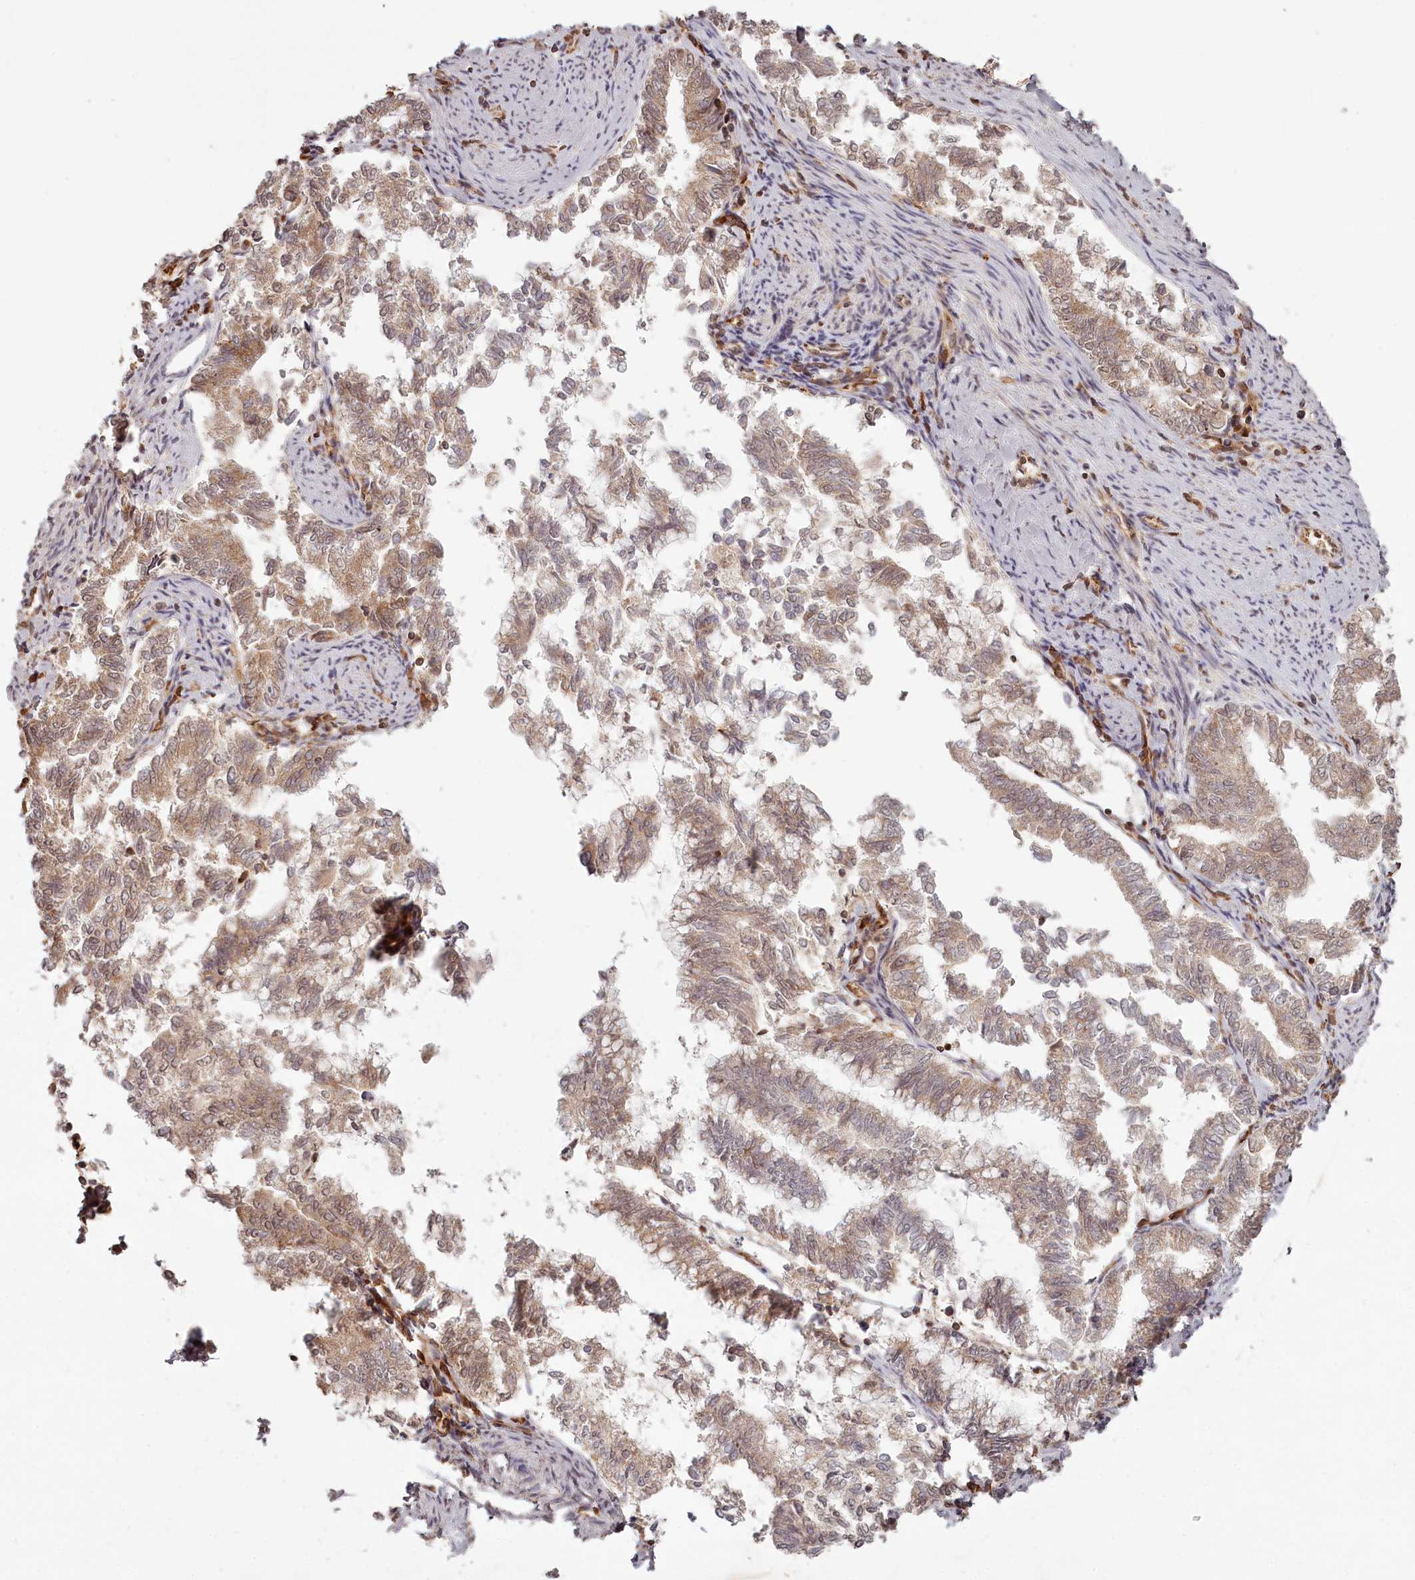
{"staining": {"intensity": "weak", "quantity": ">75%", "location": "cytoplasmic/membranous"}, "tissue": "endometrial cancer", "cell_type": "Tumor cells", "image_type": "cancer", "snomed": [{"axis": "morphology", "description": "Adenocarcinoma, NOS"}, {"axis": "topography", "description": "Endometrium"}], "caption": "This micrograph exhibits immunohistochemistry (IHC) staining of adenocarcinoma (endometrial), with low weak cytoplasmic/membranous staining in about >75% of tumor cells.", "gene": "TMIE", "patient": {"sex": "female", "age": 79}}